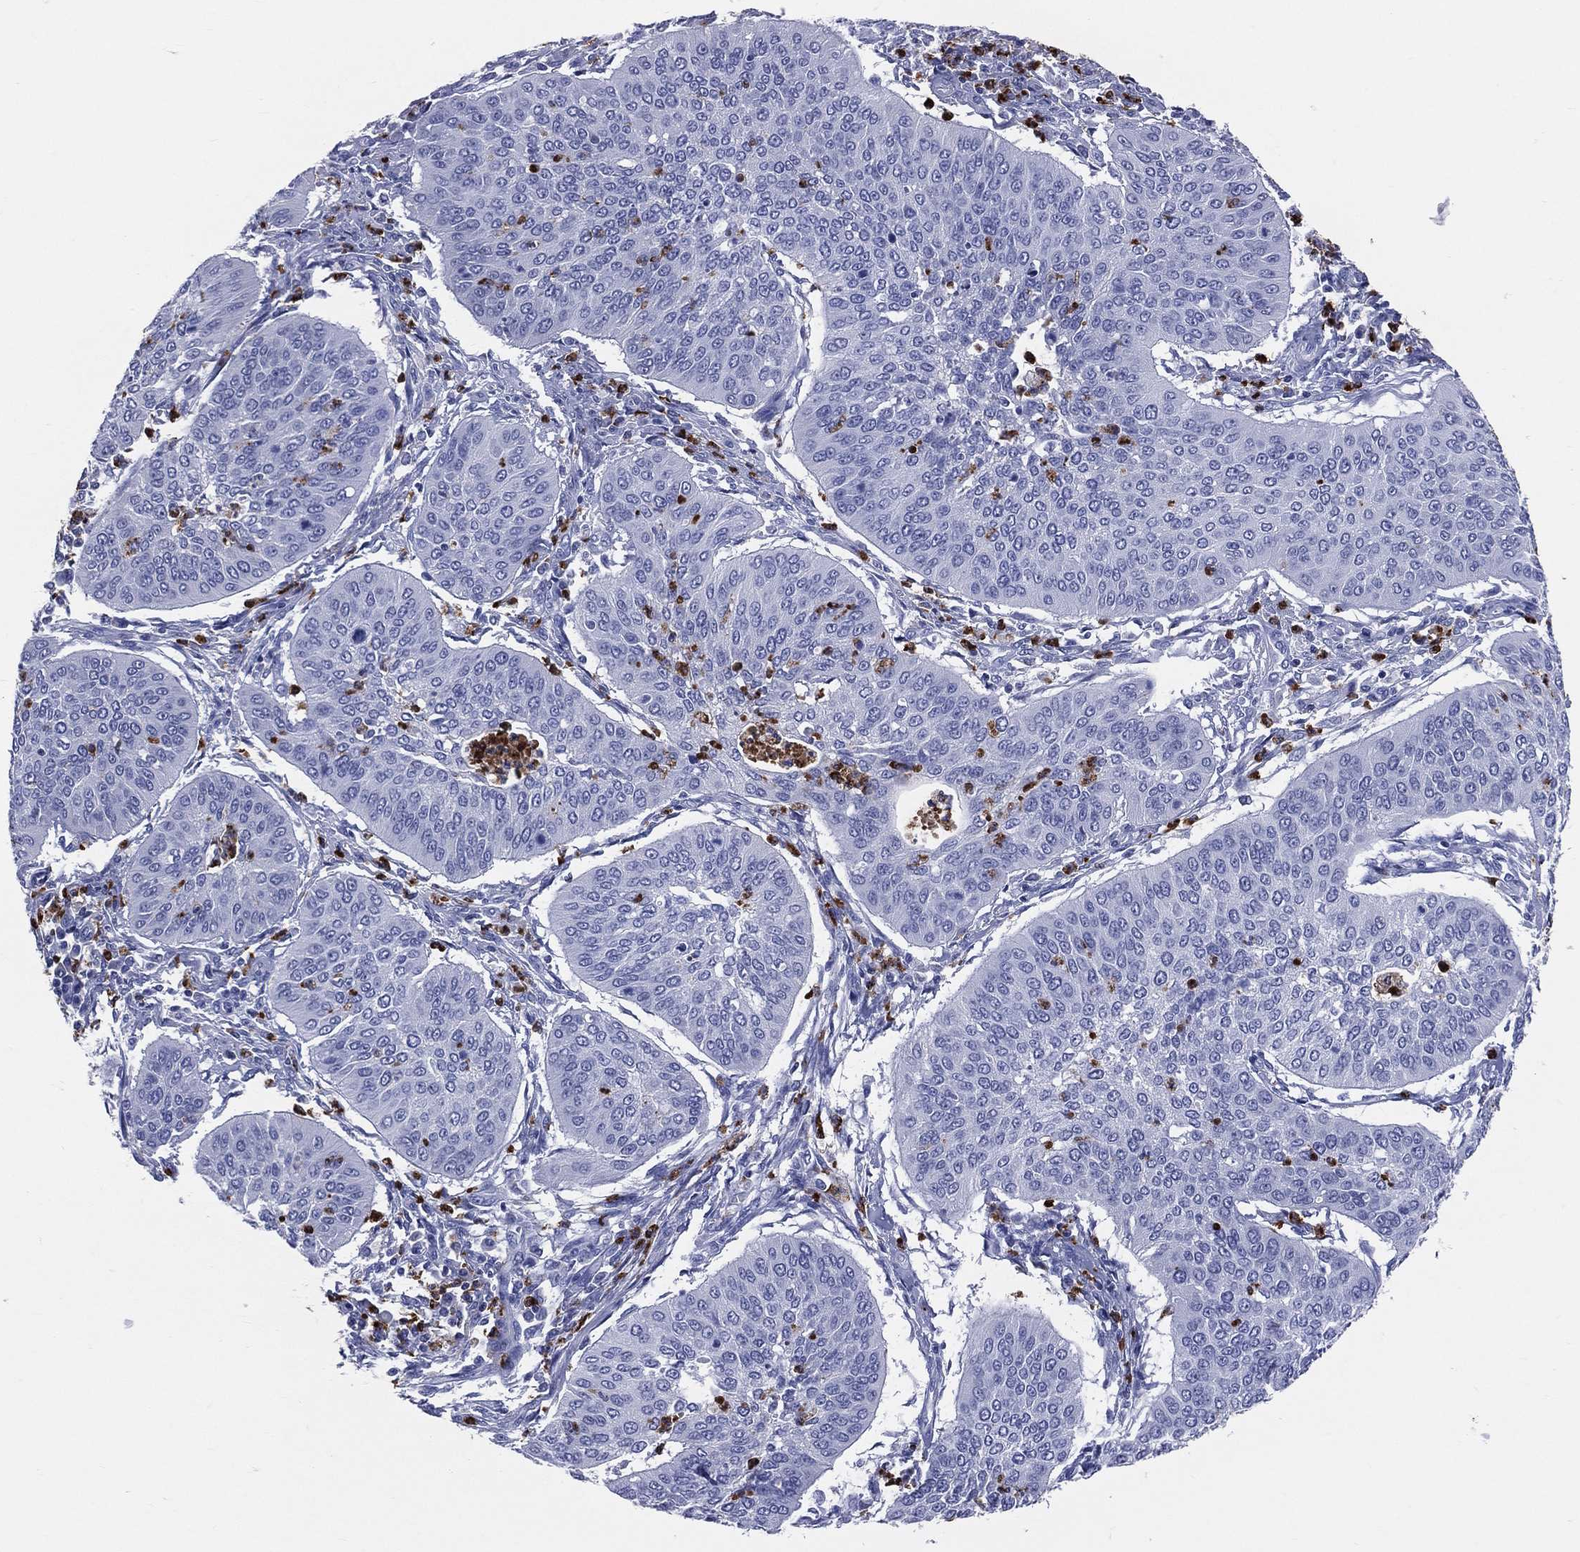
{"staining": {"intensity": "negative", "quantity": "none", "location": "none"}, "tissue": "cervical cancer", "cell_type": "Tumor cells", "image_type": "cancer", "snomed": [{"axis": "morphology", "description": "Normal tissue, NOS"}, {"axis": "morphology", "description": "Squamous cell carcinoma, NOS"}, {"axis": "topography", "description": "Cervix"}], "caption": "Immunohistochemical staining of human cervical squamous cell carcinoma displays no significant staining in tumor cells.", "gene": "PGLYRP1", "patient": {"sex": "female", "age": 39}}